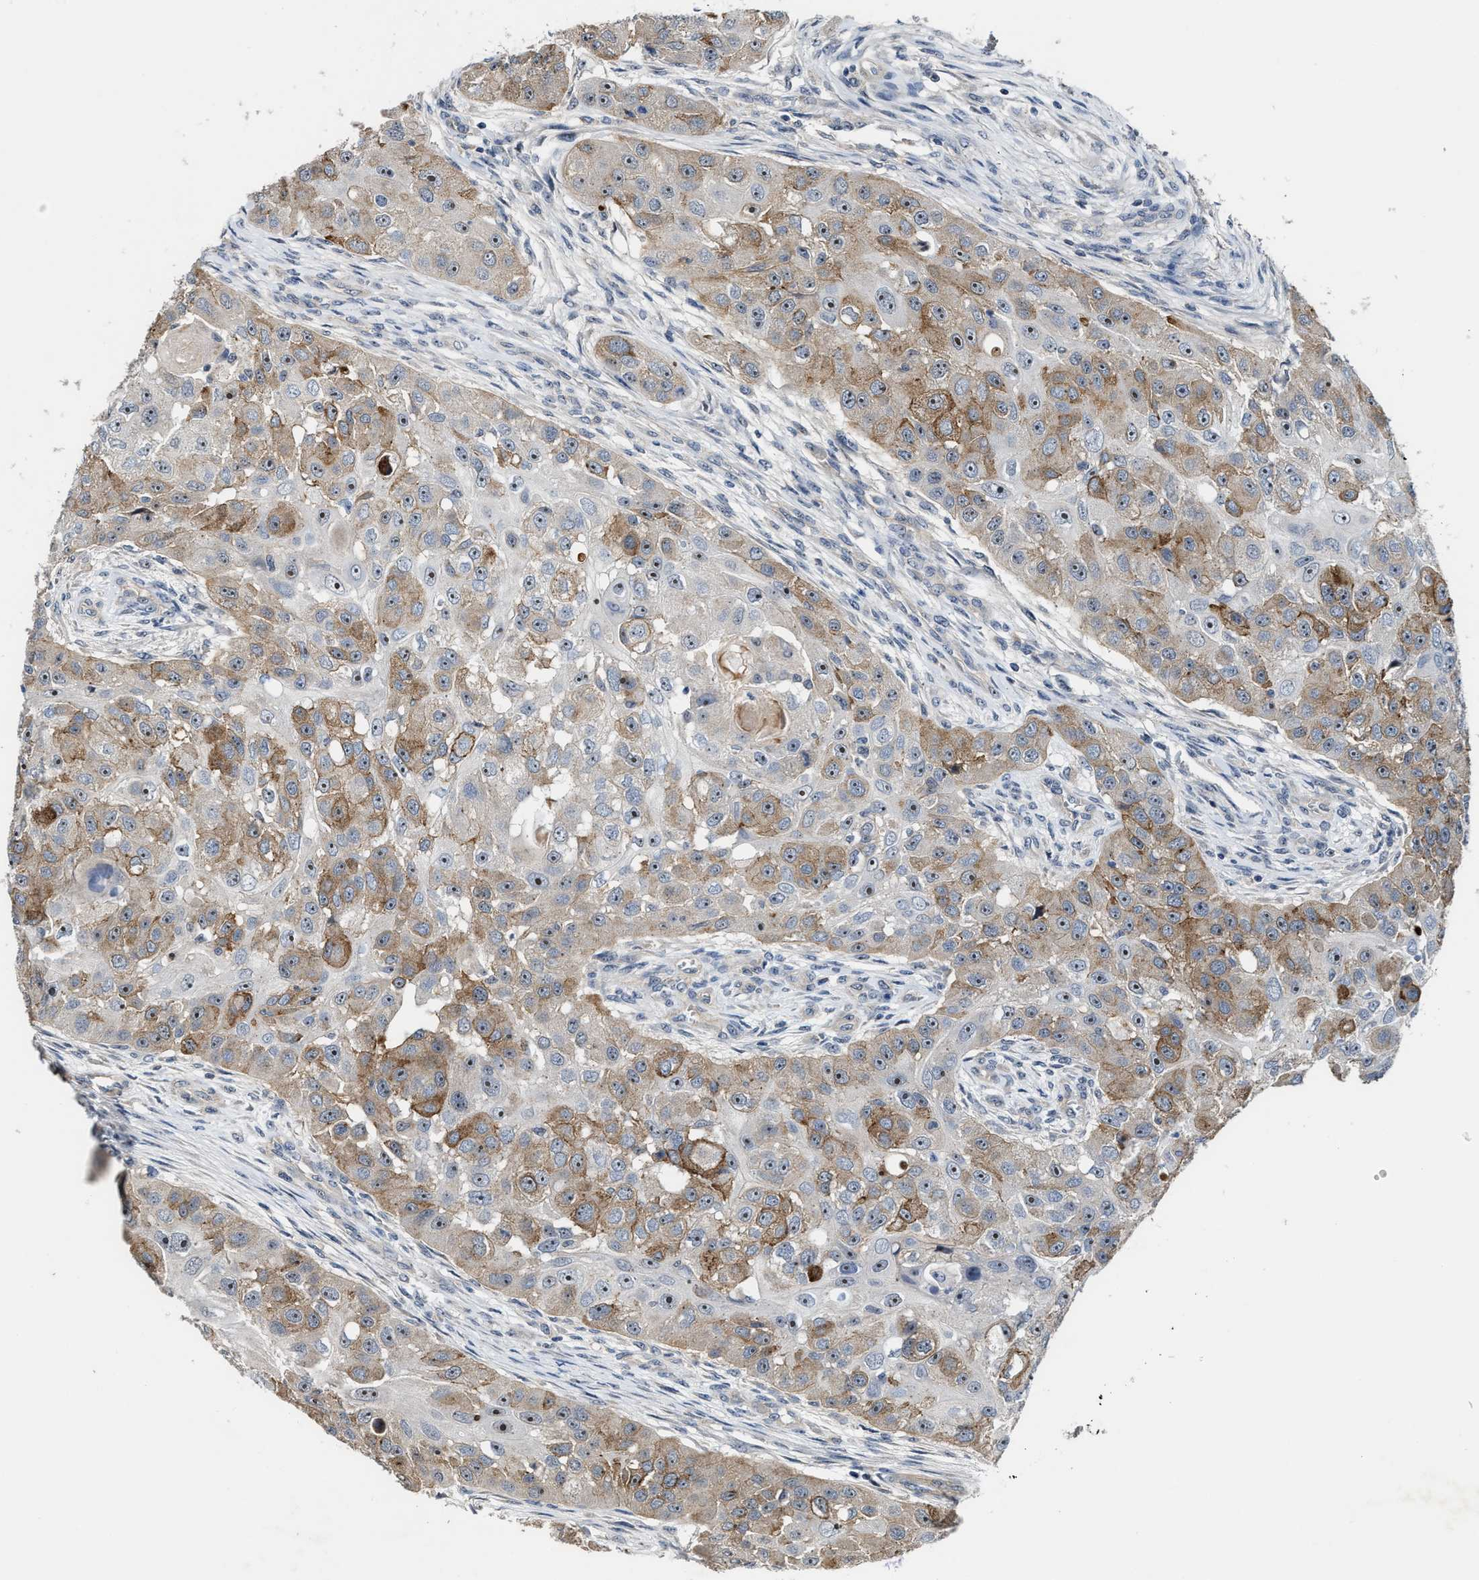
{"staining": {"intensity": "moderate", "quantity": ">75%", "location": "cytoplasmic/membranous,nuclear"}, "tissue": "head and neck cancer", "cell_type": "Tumor cells", "image_type": "cancer", "snomed": [{"axis": "morphology", "description": "Normal tissue, NOS"}, {"axis": "morphology", "description": "Squamous cell carcinoma, NOS"}, {"axis": "topography", "description": "Skeletal muscle"}, {"axis": "topography", "description": "Head-Neck"}], "caption": "IHC of head and neck cancer demonstrates medium levels of moderate cytoplasmic/membranous and nuclear expression in approximately >75% of tumor cells.", "gene": "ZNF783", "patient": {"sex": "male", "age": 51}}